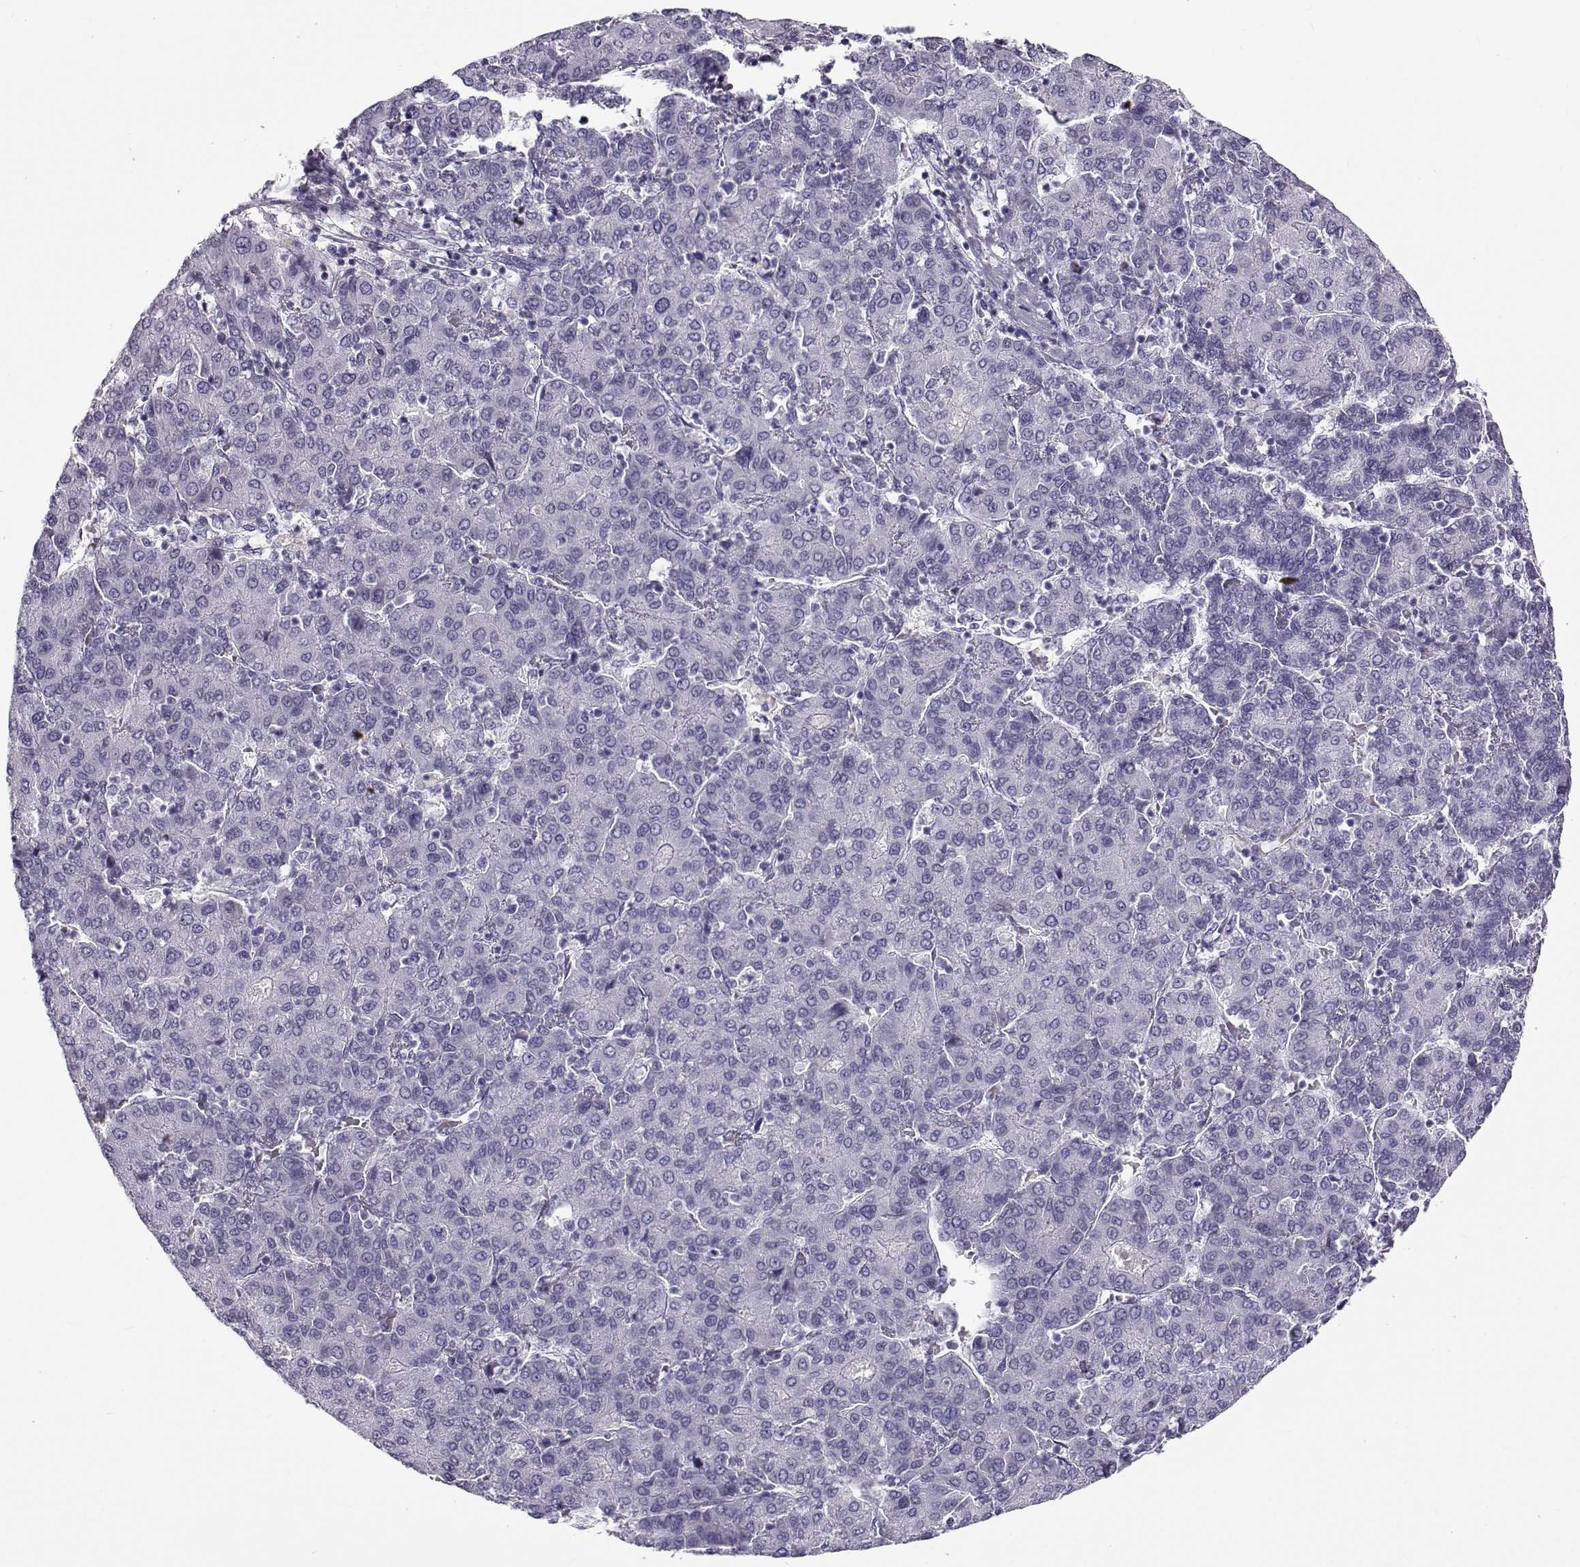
{"staining": {"intensity": "negative", "quantity": "none", "location": "none"}, "tissue": "liver cancer", "cell_type": "Tumor cells", "image_type": "cancer", "snomed": [{"axis": "morphology", "description": "Carcinoma, Hepatocellular, NOS"}, {"axis": "topography", "description": "Liver"}], "caption": "An image of human hepatocellular carcinoma (liver) is negative for staining in tumor cells.", "gene": "GTSF1L", "patient": {"sex": "male", "age": 65}}